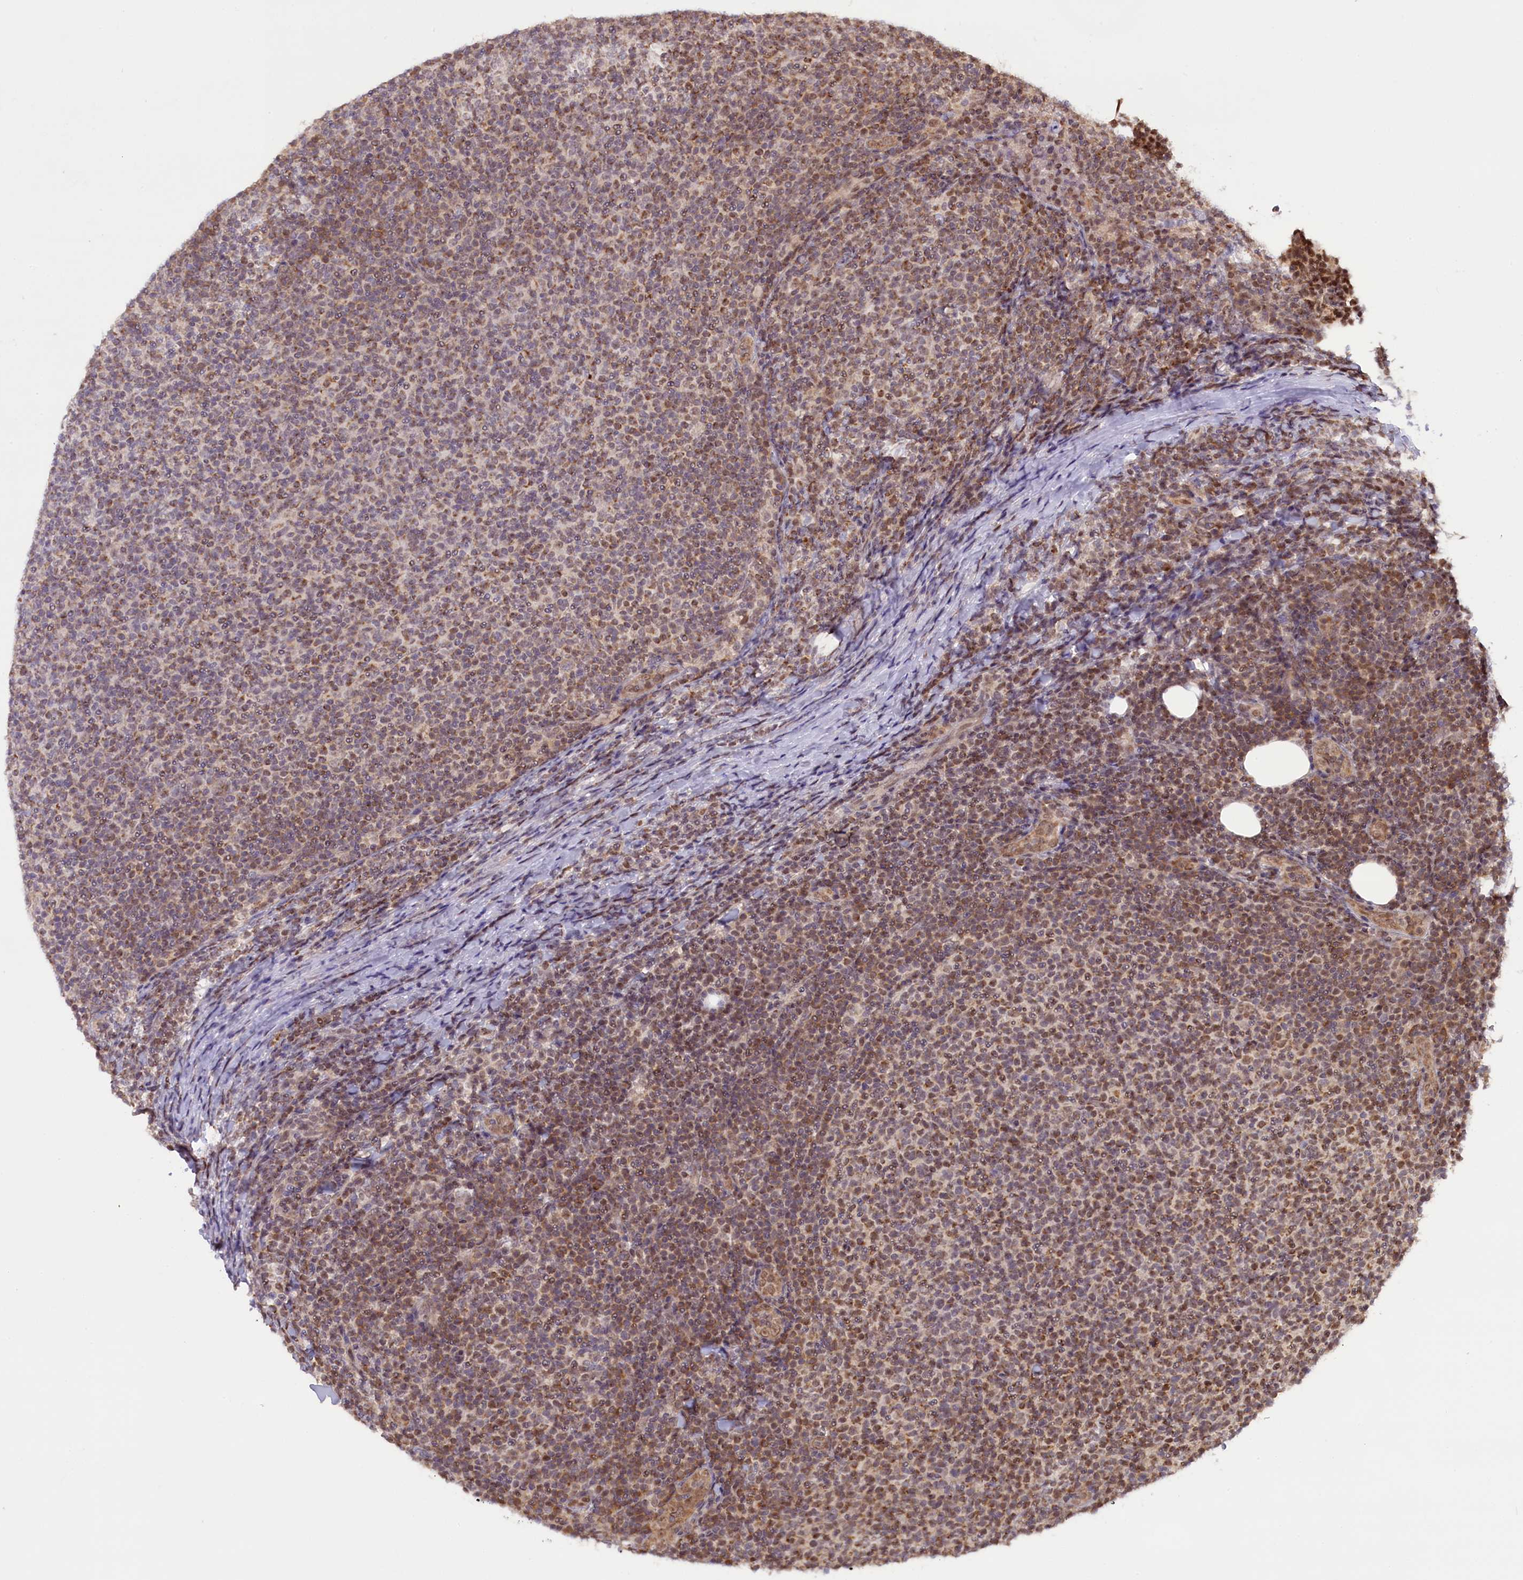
{"staining": {"intensity": "moderate", "quantity": "25%-75%", "location": "cytoplasmic/membranous"}, "tissue": "lymphoma", "cell_type": "Tumor cells", "image_type": "cancer", "snomed": [{"axis": "morphology", "description": "Malignant lymphoma, non-Hodgkin's type, Low grade"}, {"axis": "topography", "description": "Lymph node"}], "caption": "Immunohistochemistry (IHC) staining of malignant lymphoma, non-Hodgkin's type (low-grade), which demonstrates medium levels of moderate cytoplasmic/membranous positivity in about 25%-75% of tumor cells indicating moderate cytoplasmic/membranous protein positivity. The staining was performed using DAB (3,3'-diaminobenzidine) (brown) for protein detection and nuclei were counterstained in hematoxylin (blue).", "gene": "CARD8", "patient": {"sex": "male", "age": 66}}